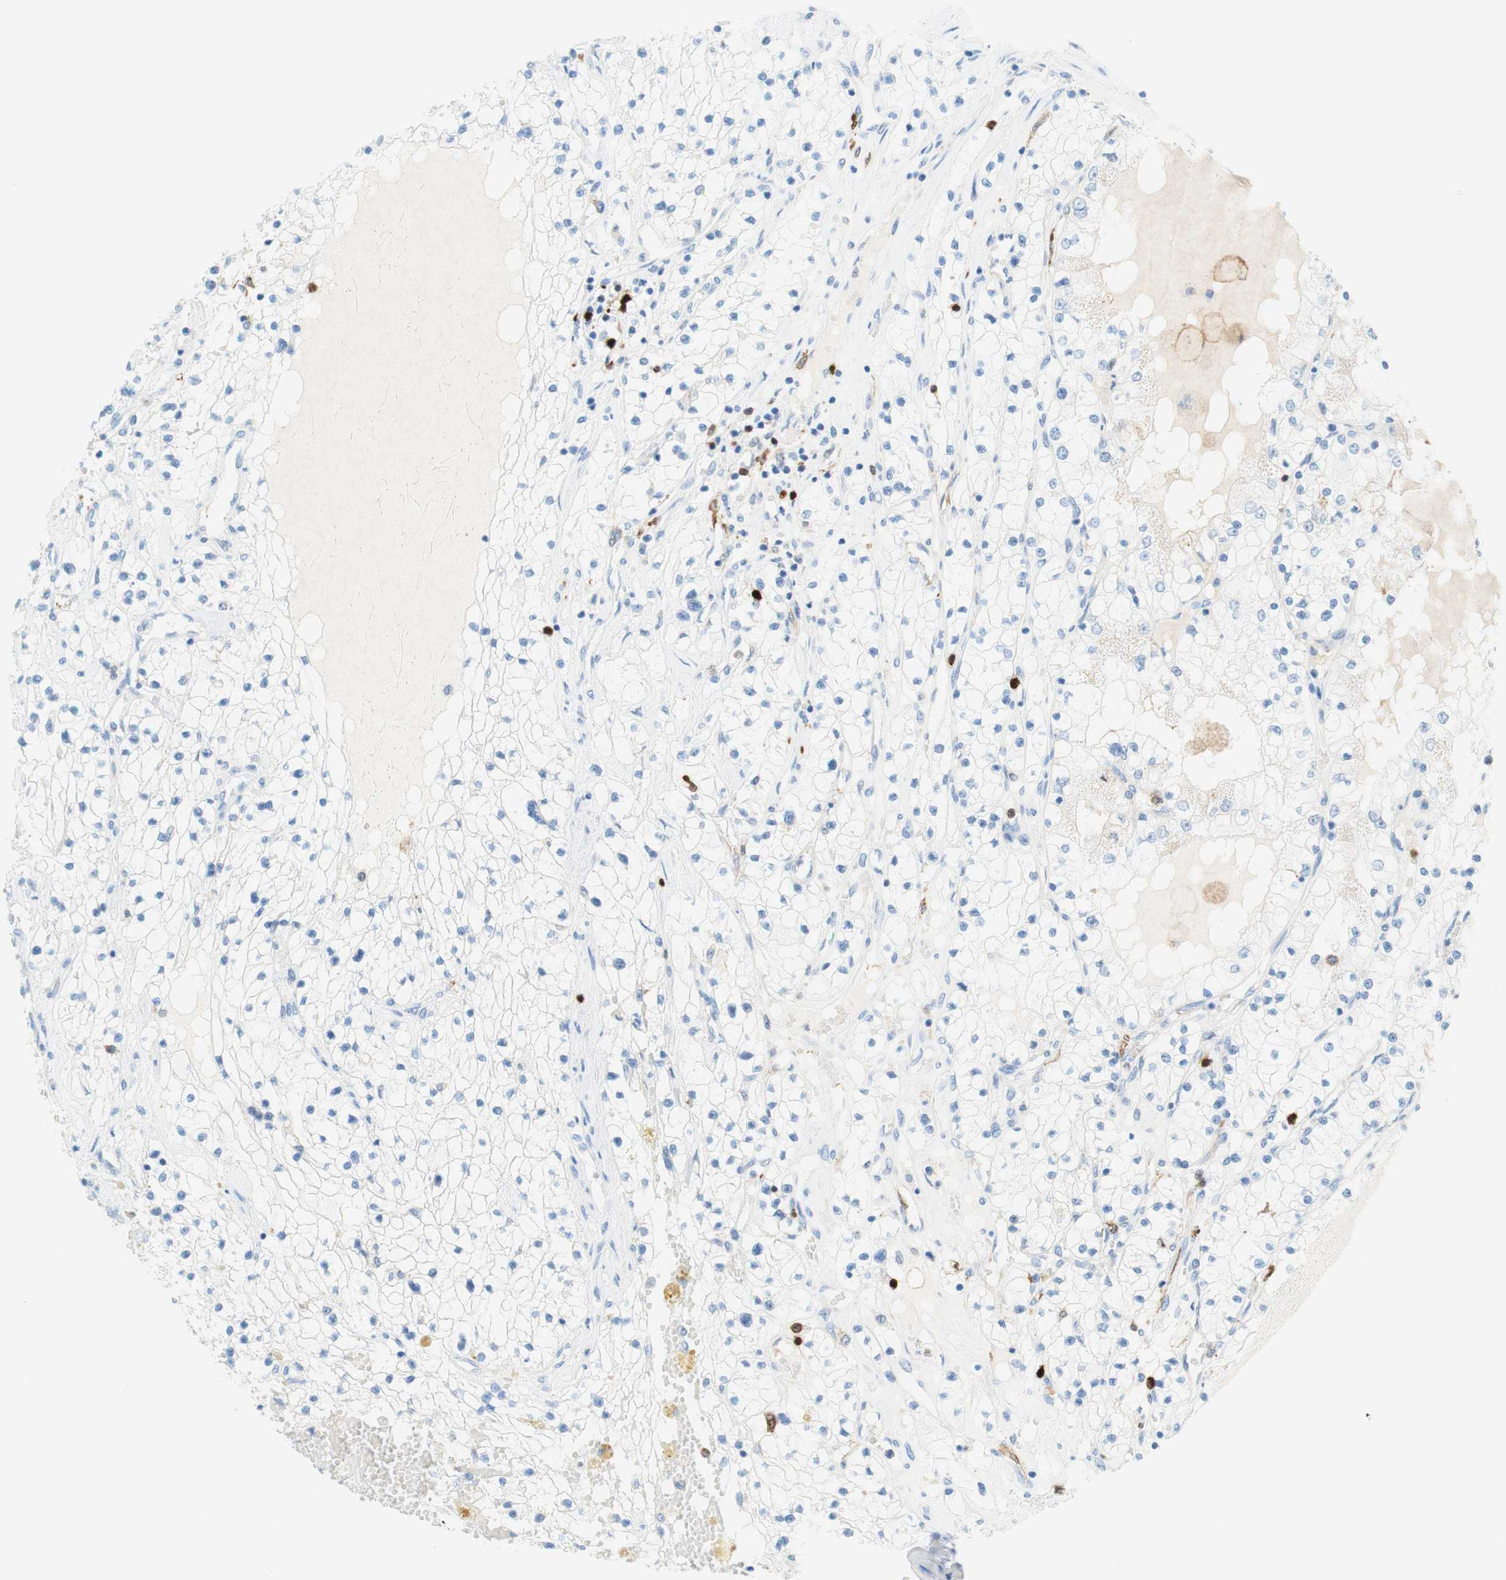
{"staining": {"intensity": "negative", "quantity": "none", "location": "none"}, "tissue": "renal cancer", "cell_type": "Tumor cells", "image_type": "cancer", "snomed": [{"axis": "morphology", "description": "Adenocarcinoma, NOS"}, {"axis": "topography", "description": "Kidney"}], "caption": "Tumor cells are negative for protein expression in human renal adenocarcinoma.", "gene": "STMN1", "patient": {"sex": "male", "age": 68}}